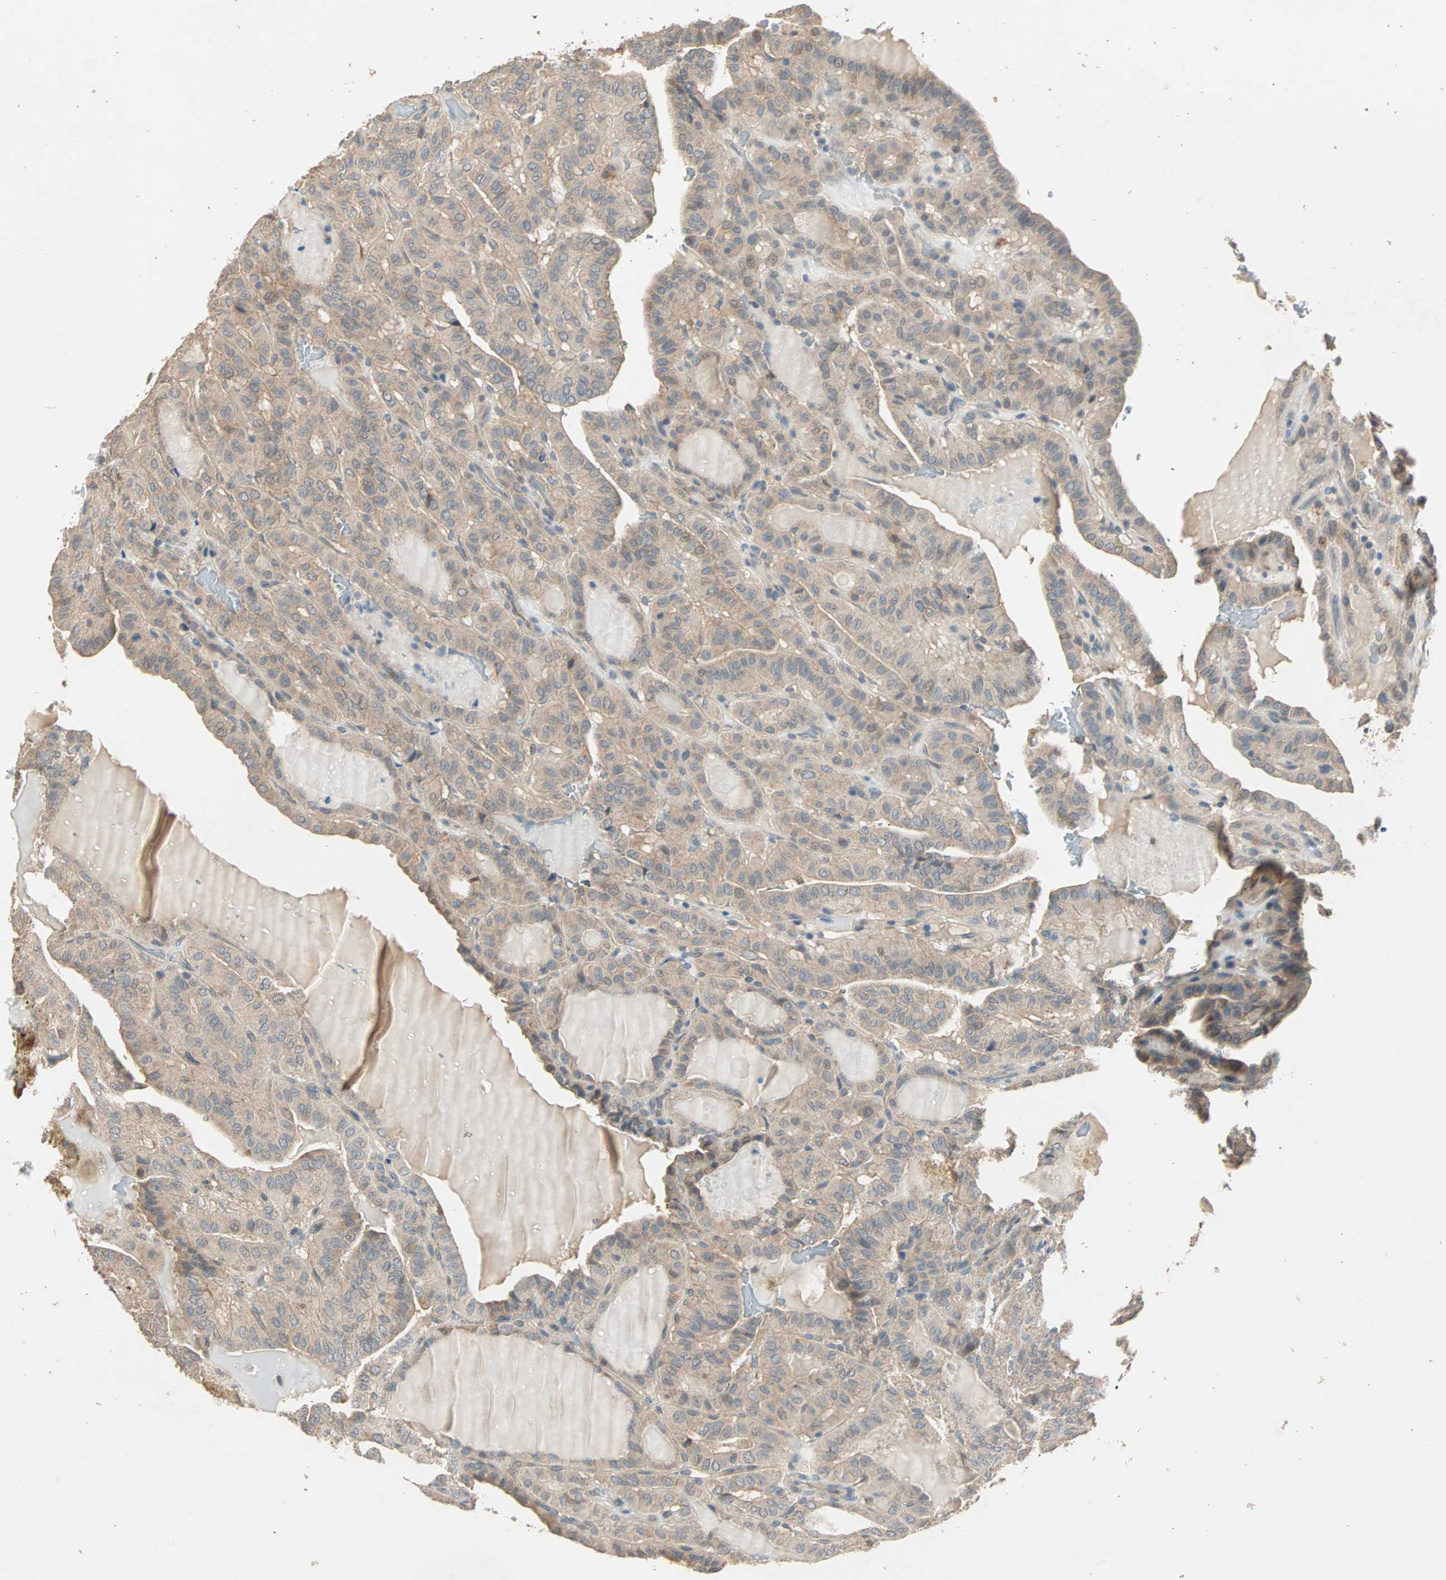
{"staining": {"intensity": "weak", "quantity": ">75%", "location": "cytoplasmic/membranous"}, "tissue": "thyroid cancer", "cell_type": "Tumor cells", "image_type": "cancer", "snomed": [{"axis": "morphology", "description": "Papillary adenocarcinoma, NOS"}, {"axis": "topography", "description": "Thyroid gland"}], "caption": "Weak cytoplasmic/membranous positivity for a protein is appreciated in approximately >75% of tumor cells of thyroid cancer (papillary adenocarcinoma) using immunohistochemistry.", "gene": "TTF2", "patient": {"sex": "male", "age": 77}}